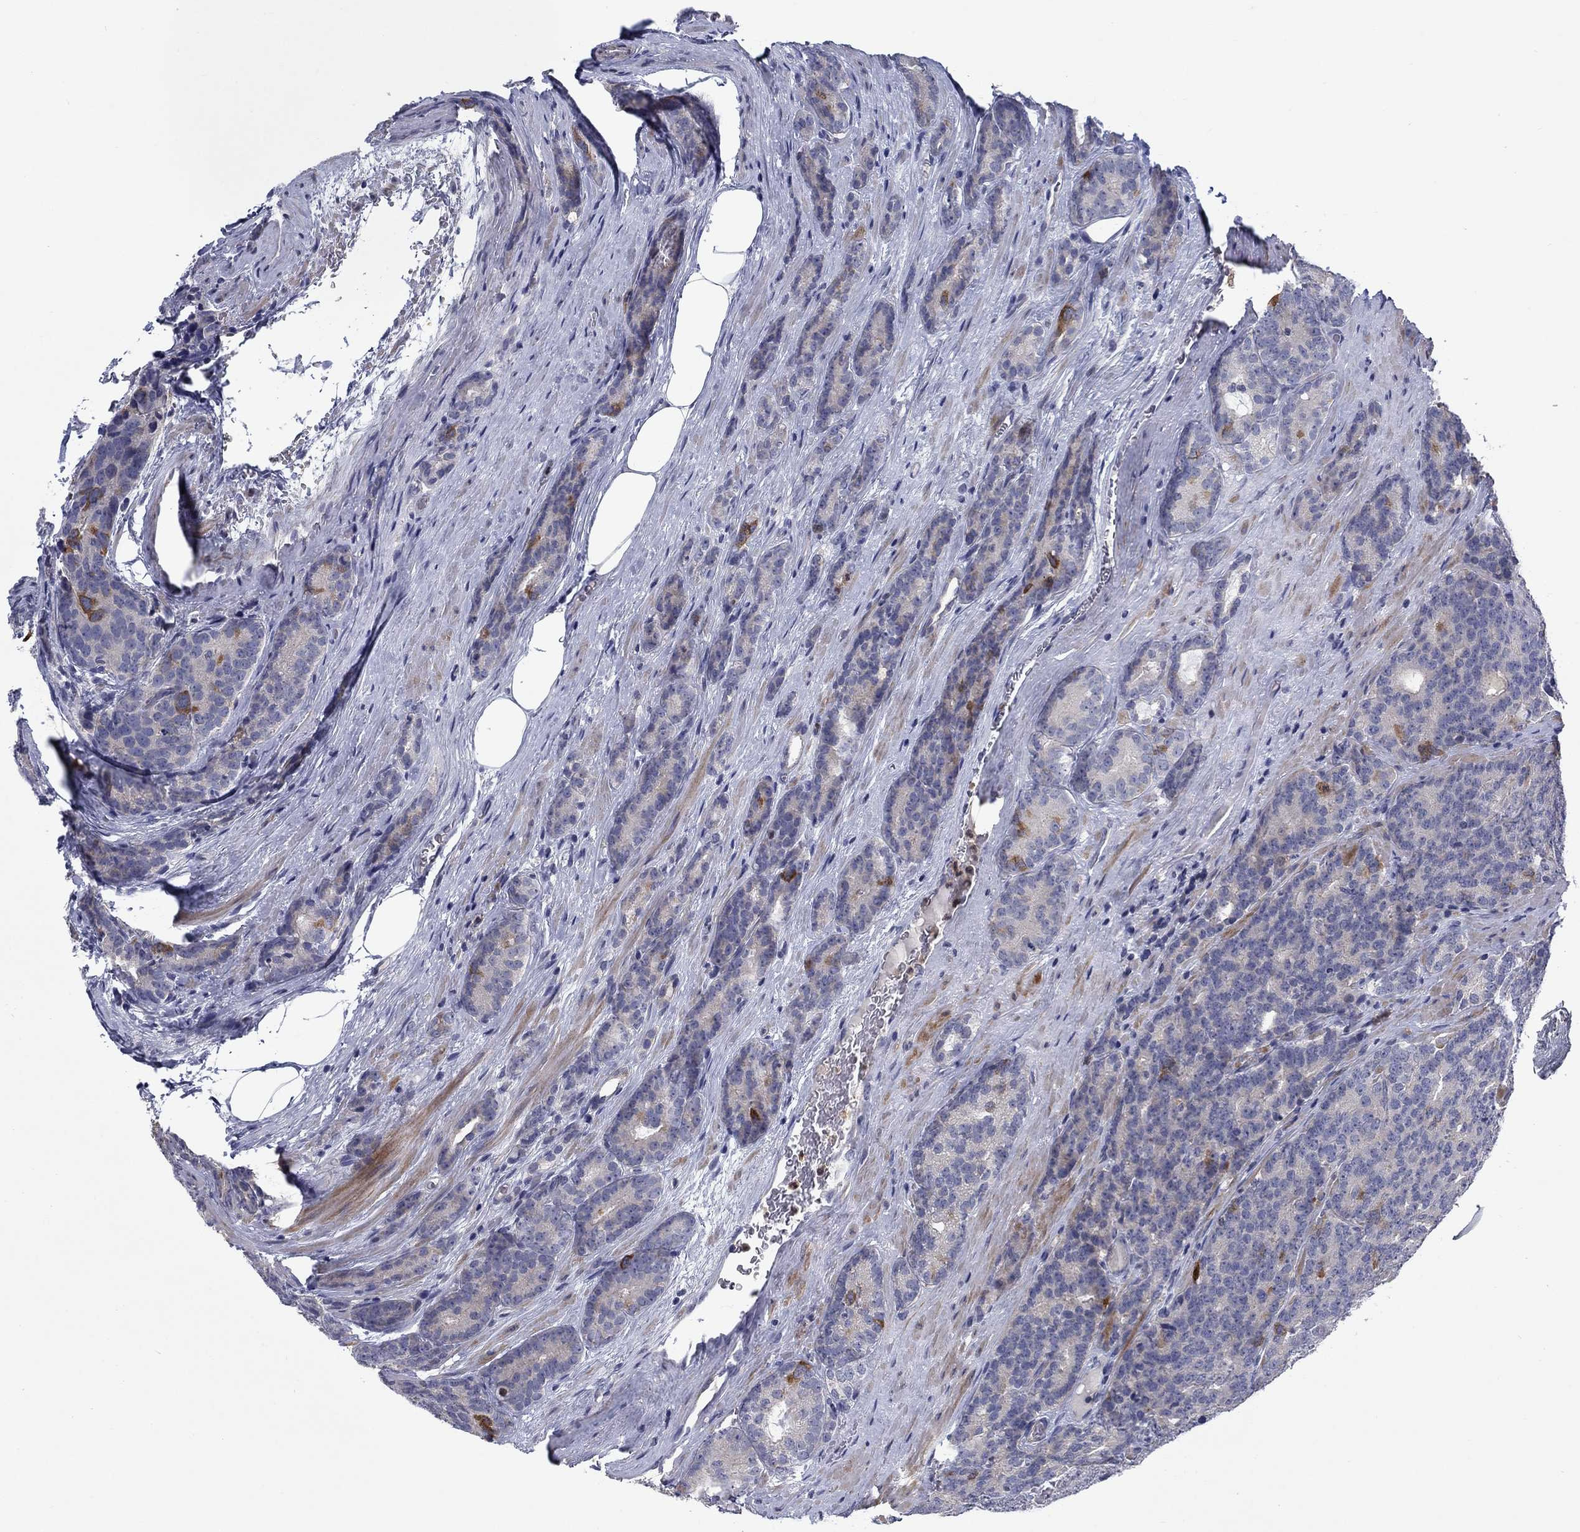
{"staining": {"intensity": "strong", "quantity": "<25%", "location": "cytoplasmic/membranous"}, "tissue": "prostate cancer", "cell_type": "Tumor cells", "image_type": "cancer", "snomed": [{"axis": "morphology", "description": "Adenocarcinoma, NOS"}, {"axis": "topography", "description": "Prostate"}], "caption": "A medium amount of strong cytoplasmic/membranous expression is seen in approximately <25% of tumor cells in adenocarcinoma (prostate) tissue. The protein of interest is shown in brown color, while the nuclei are stained blue.", "gene": "KIF15", "patient": {"sex": "male", "age": 71}}